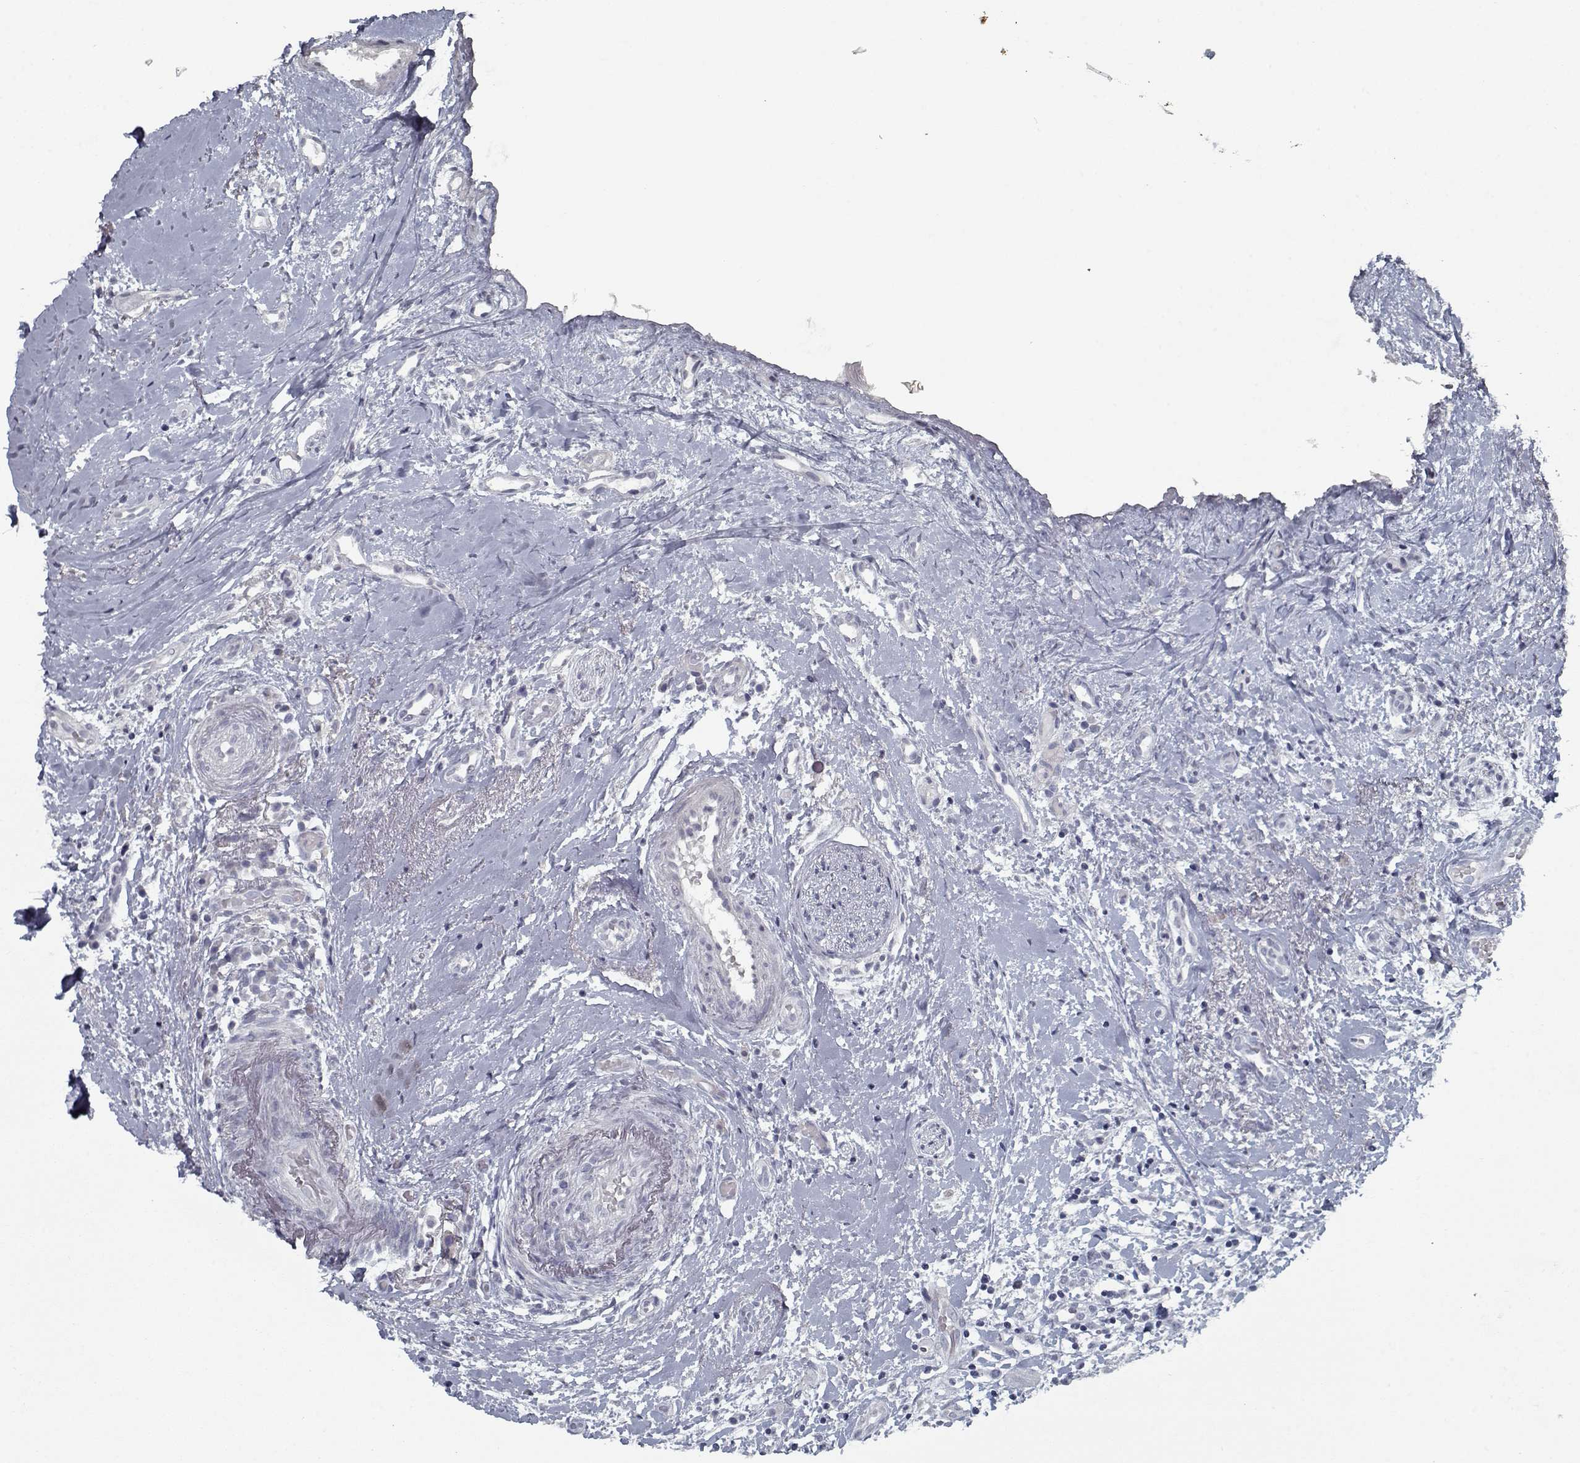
{"staining": {"intensity": "negative", "quantity": "none", "location": "none"}, "tissue": "head and neck cancer", "cell_type": "Tumor cells", "image_type": "cancer", "snomed": [{"axis": "morphology", "description": "Normal tissue, NOS"}, {"axis": "morphology", "description": "Squamous cell carcinoma, NOS"}, {"axis": "topography", "description": "Oral tissue"}, {"axis": "topography", "description": "Salivary gland"}, {"axis": "topography", "description": "Head-Neck"}], "caption": "Immunohistochemical staining of squamous cell carcinoma (head and neck) displays no significant expression in tumor cells.", "gene": "GAD2", "patient": {"sex": "female", "age": 62}}